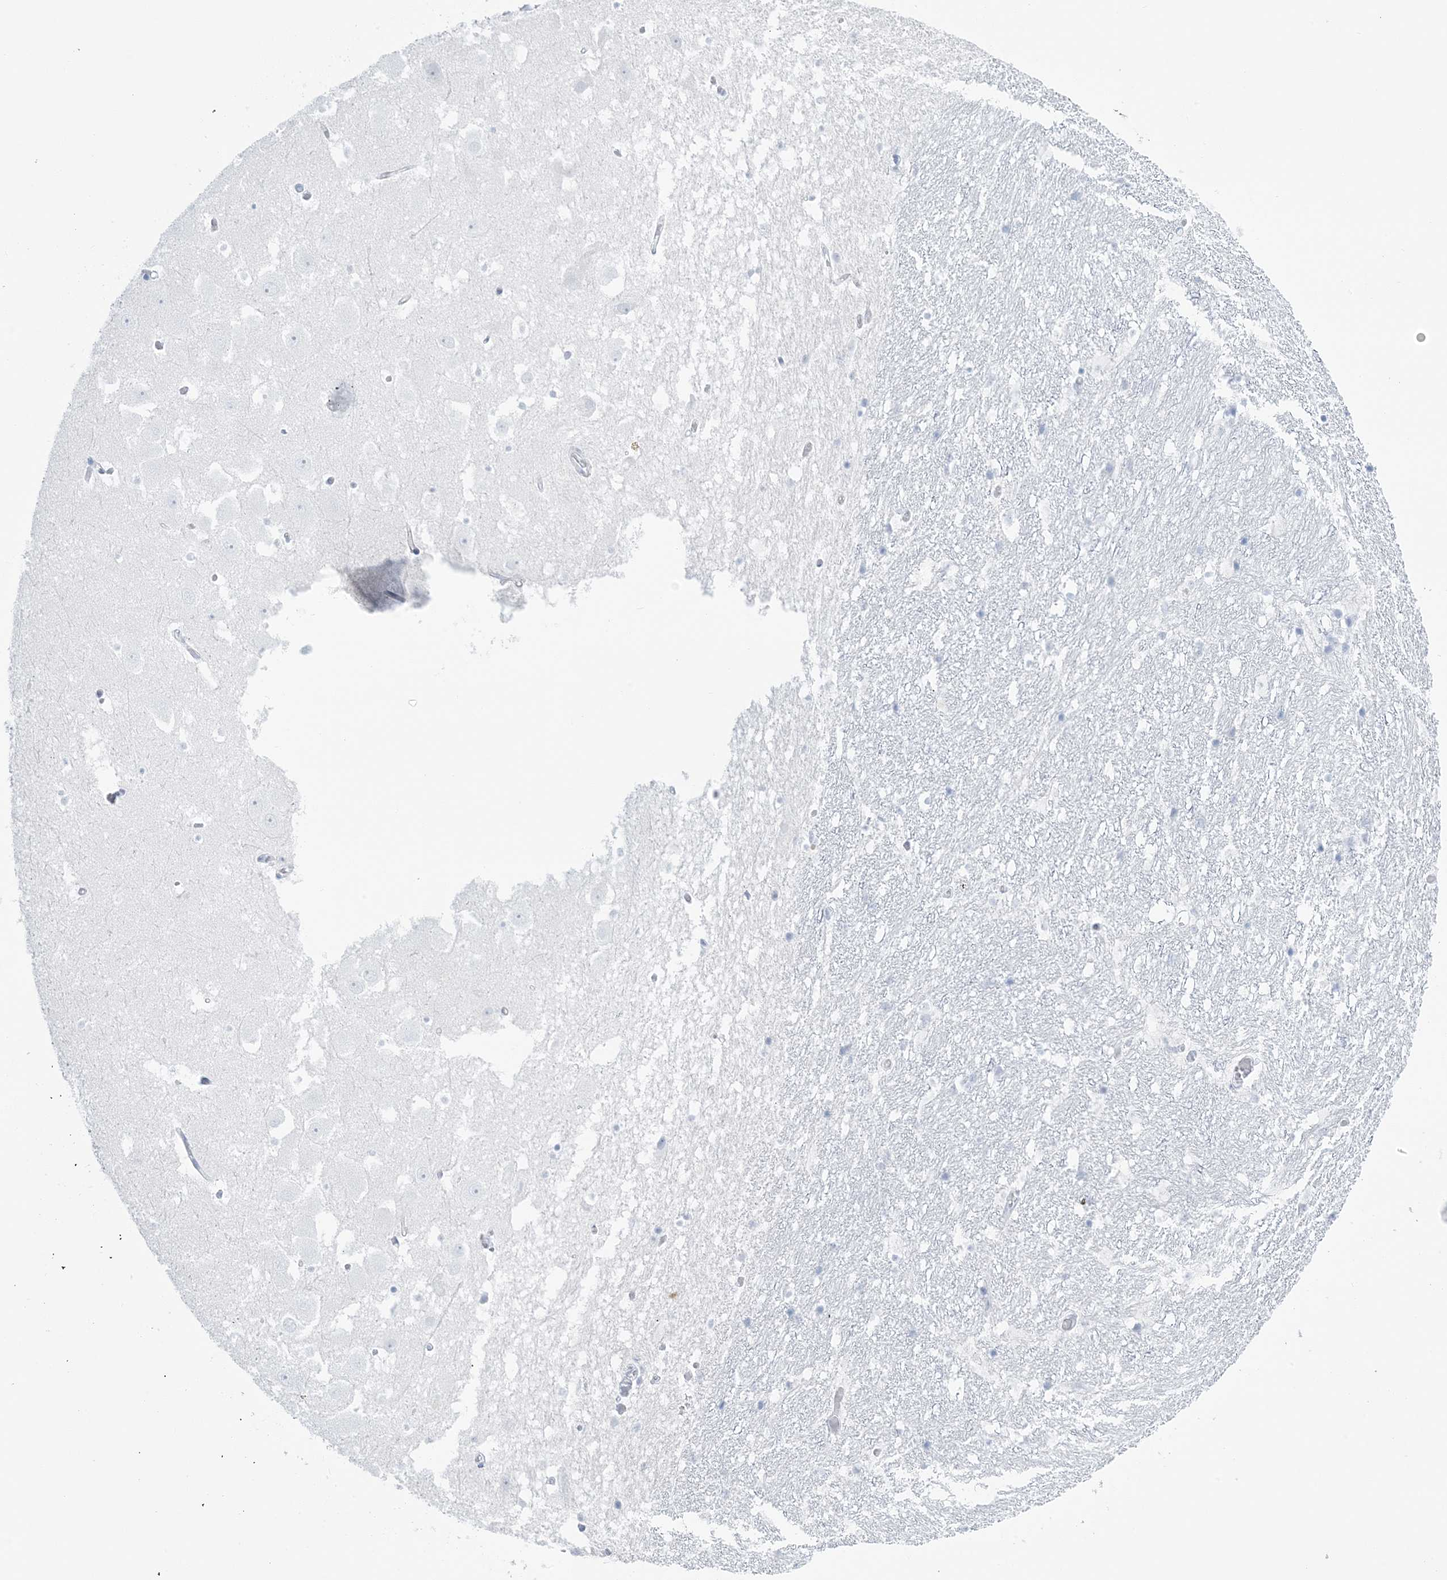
{"staining": {"intensity": "negative", "quantity": "none", "location": "none"}, "tissue": "hippocampus", "cell_type": "Glial cells", "image_type": "normal", "snomed": [{"axis": "morphology", "description": "Normal tissue, NOS"}, {"axis": "topography", "description": "Hippocampus"}], "caption": "DAB immunohistochemical staining of normal hippocampus shows no significant expression in glial cells. (DAB immunohistochemistry (IHC), high magnification).", "gene": "AGXT", "patient": {"sex": "female", "age": 52}}